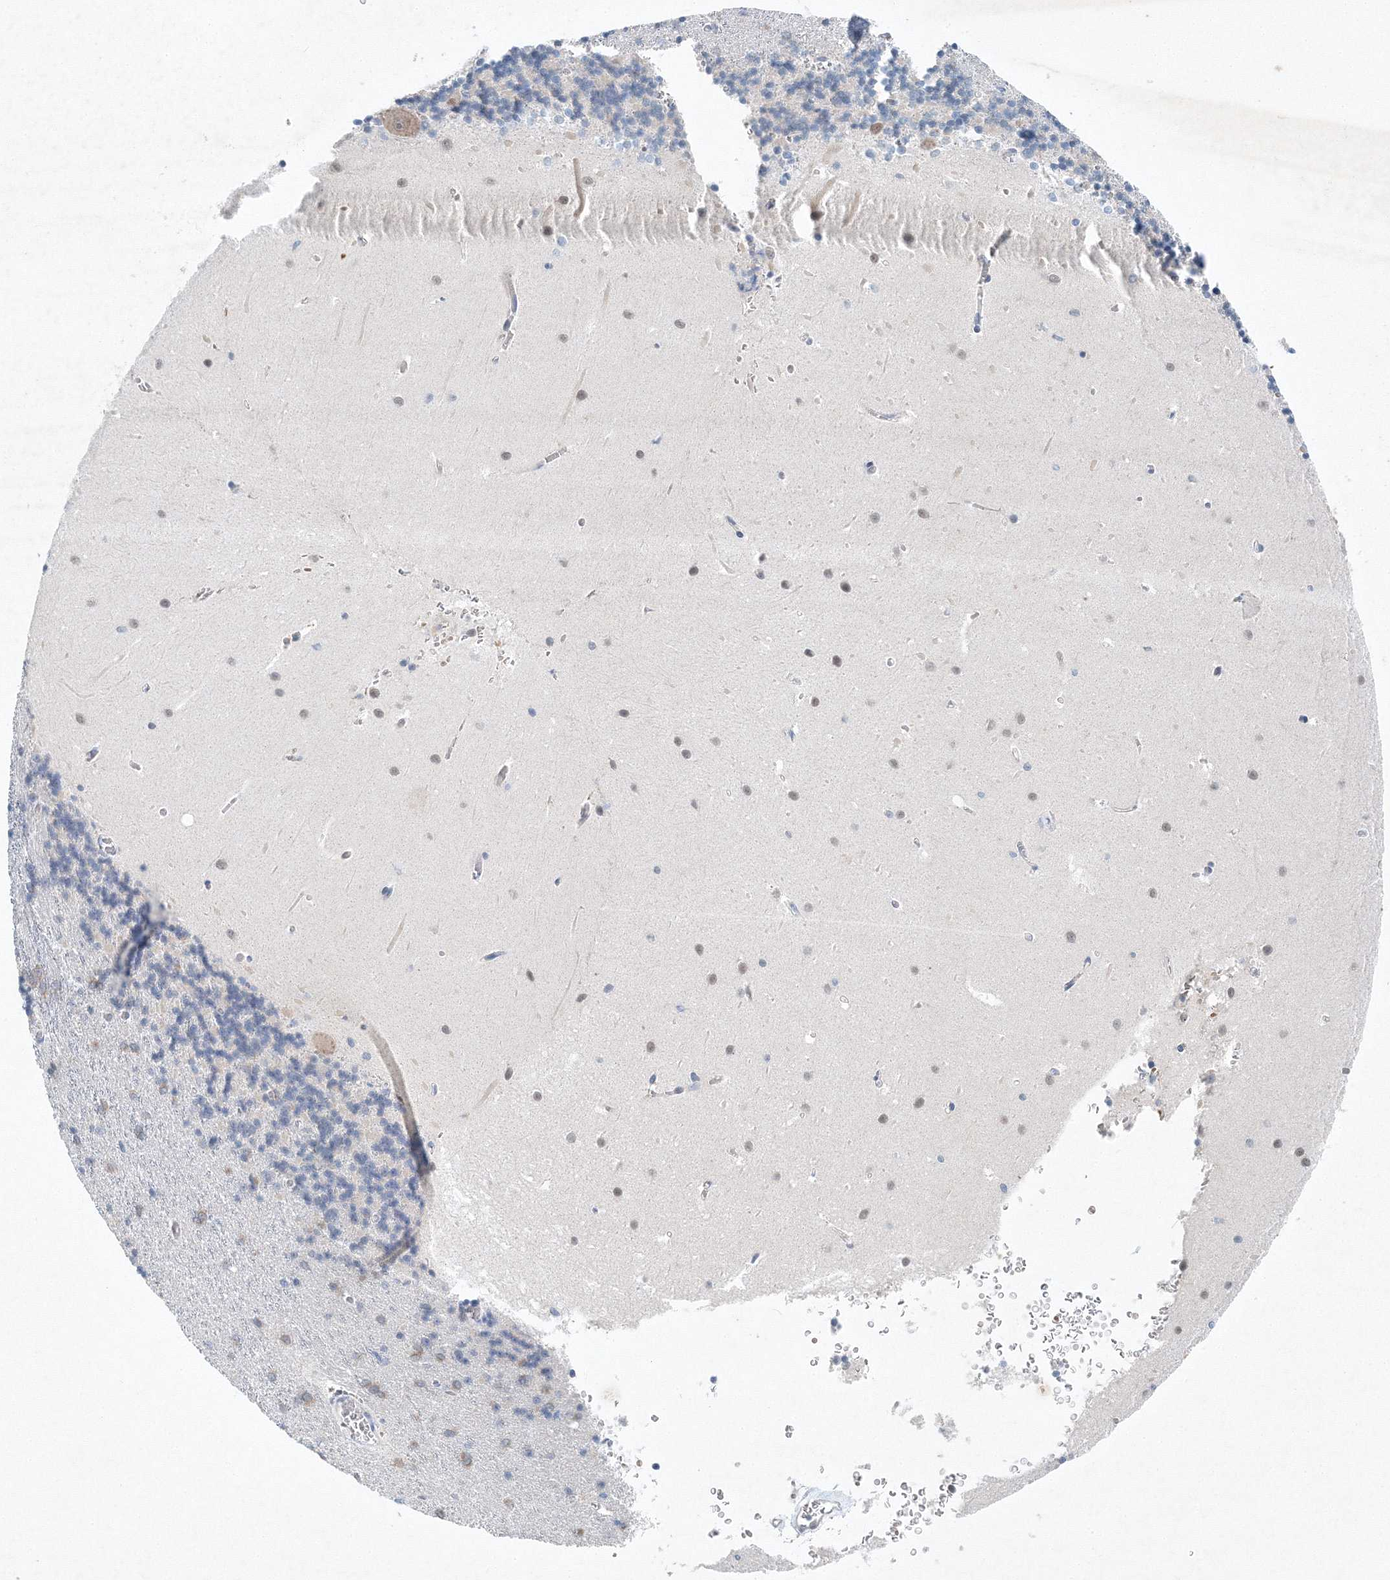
{"staining": {"intensity": "negative", "quantity": "none", "location": "none"}, "tissue": "cerebellum", "cell_type": "Cells in granular layer", "image_type": "normal", "snomed": [{"axis": "morphology", "description": "Normal tissue, NOS"}, {"axis": "topography", "description": "Cerebellum"}], "caption": "A histopathology image of human cerebellum is negative for staining in cells in granular layer.", "gene": "SH3BP5", "patient": {"sex": "male", "age": 37}}